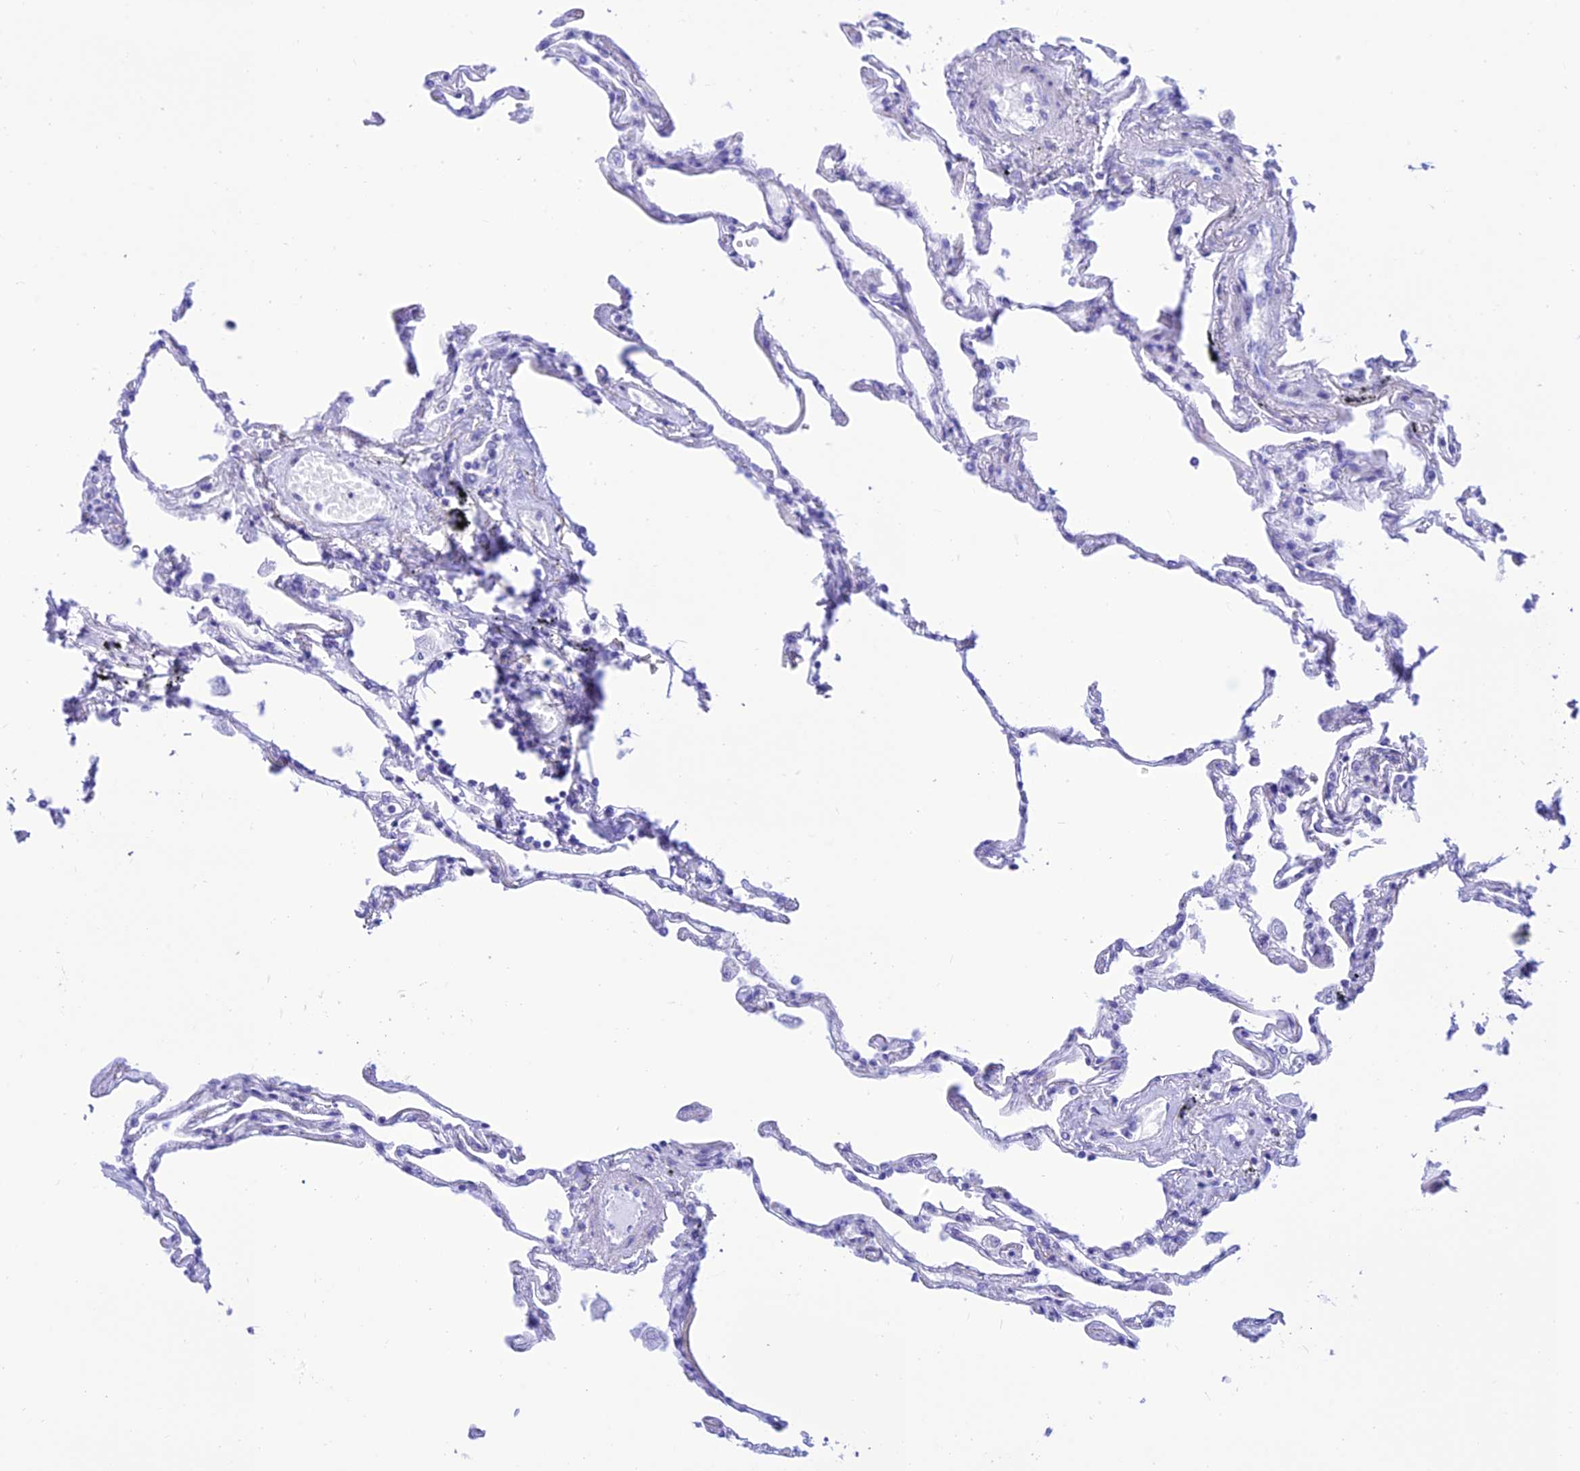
{"staining": {"intensity": "negative", "quantity": "none", "location": "none"}, "tissue": "lung", "cell_type": "Alveolar cells", "image_type": "normal", "snomed": [{"axis": "morphology", "description": "Normal tissue, NOS"}, {"axis": "topography", "description": "Lung"}], "caption": "Immunohistochemistry (IHC) micrograph of normal human lung stained for a protein (brown), which exhibits no staining in alveolar cells.", "gene": "PRNP", "patient": {"sex": "female", "age": 67}}